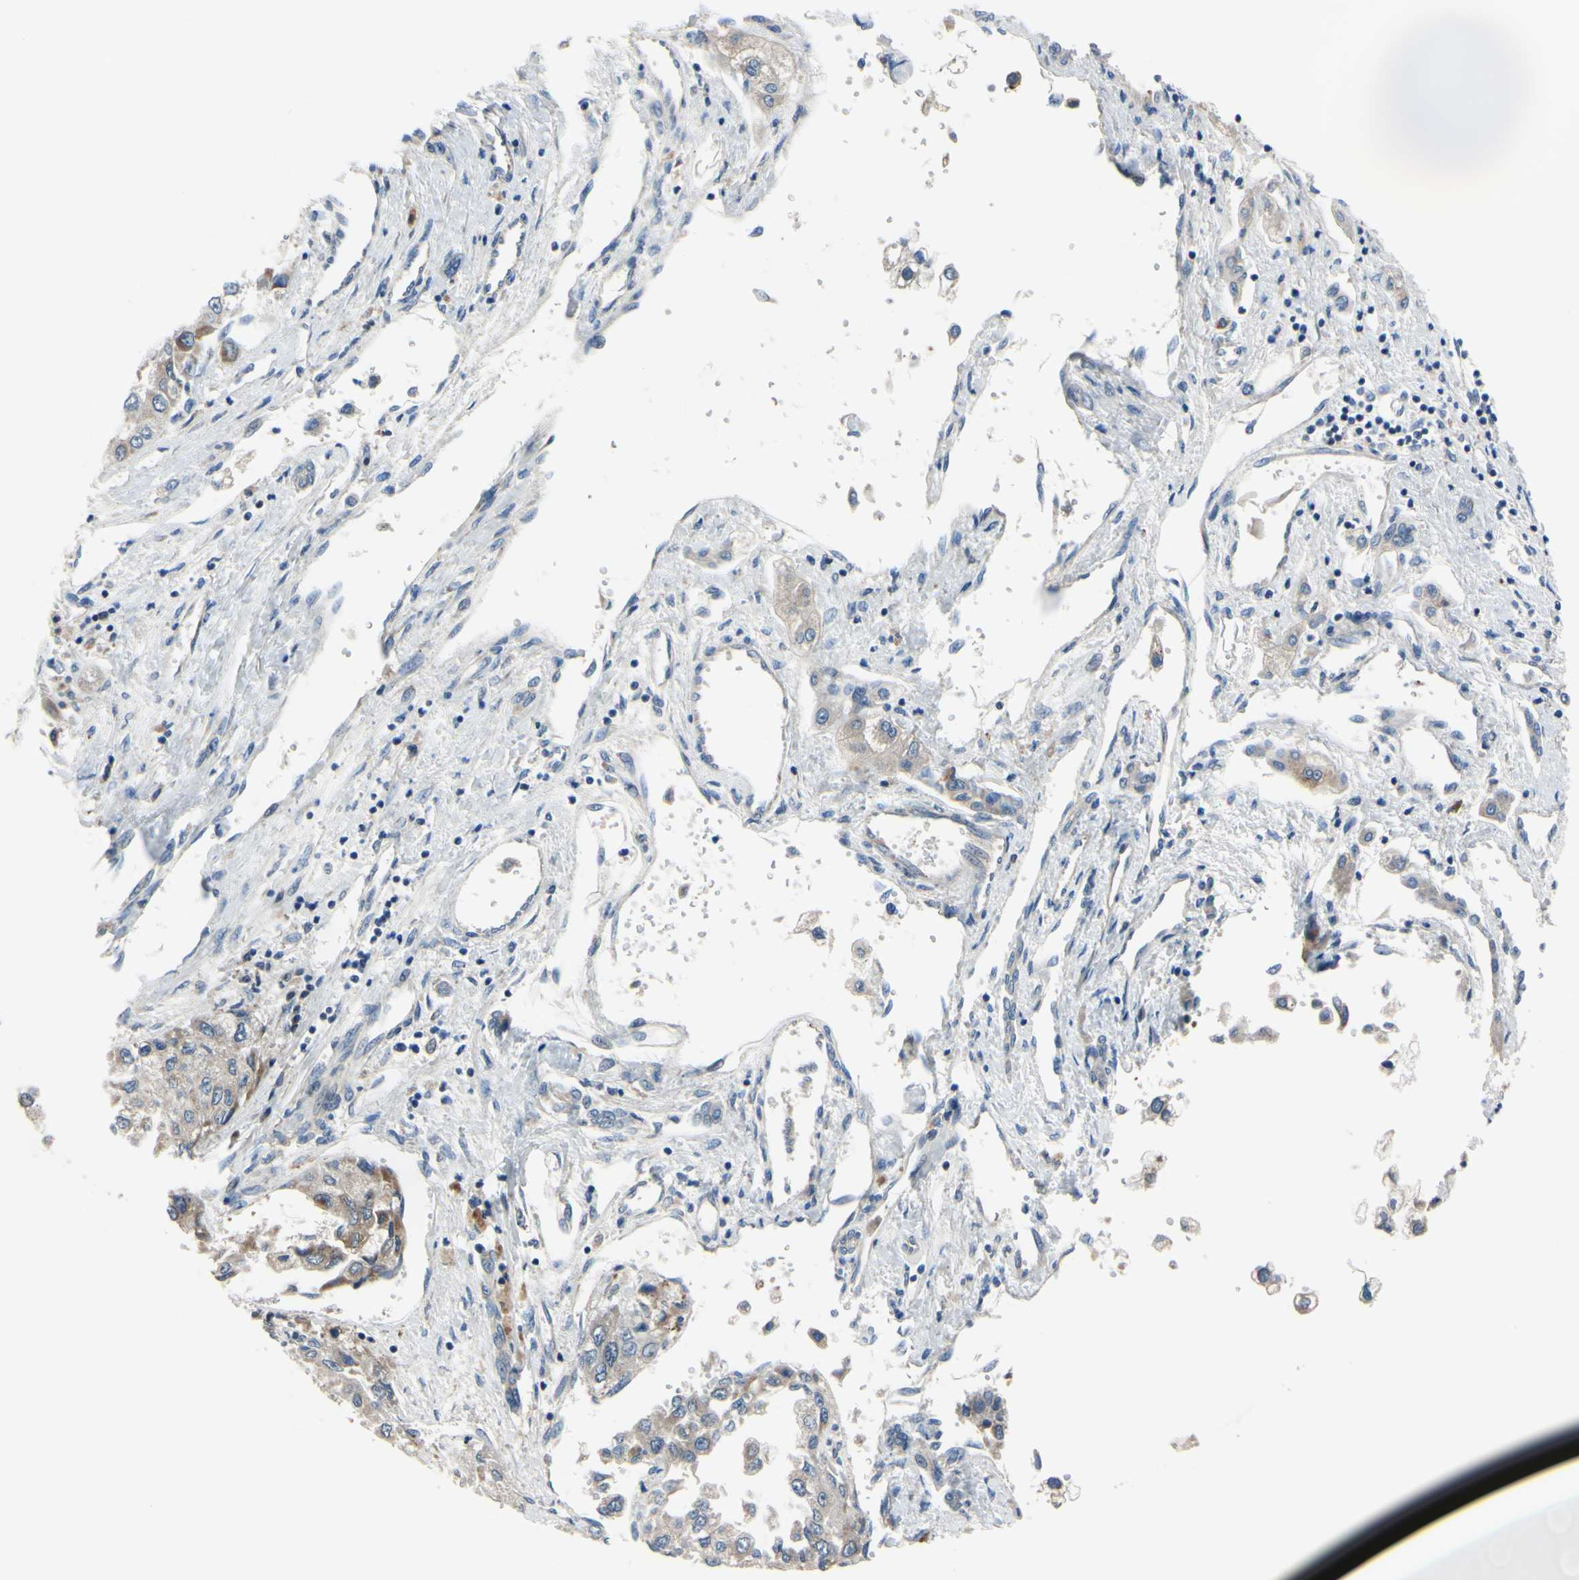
{"staining": {"intensity": "weak", "quantity": "<25%", "location": "cytoplasmic/membranous"}, "tissue": "liver cancer", "cell_type": "Tumor cells", "image_type": "cancer", "snomed": [{"axis": "morphology", "description": "Carcinoma, Hepatocellular, NOS"}, {"axis": "topography", "description": "Liver"}], "caption": "Immunohistochemistry (IHC) photomicrograph of liver cancer stained for a protein (brown), which demonstrates no expression in tumor cells.", "gene": "XIAP", "patient": {"sex": "female", "age": 66}}